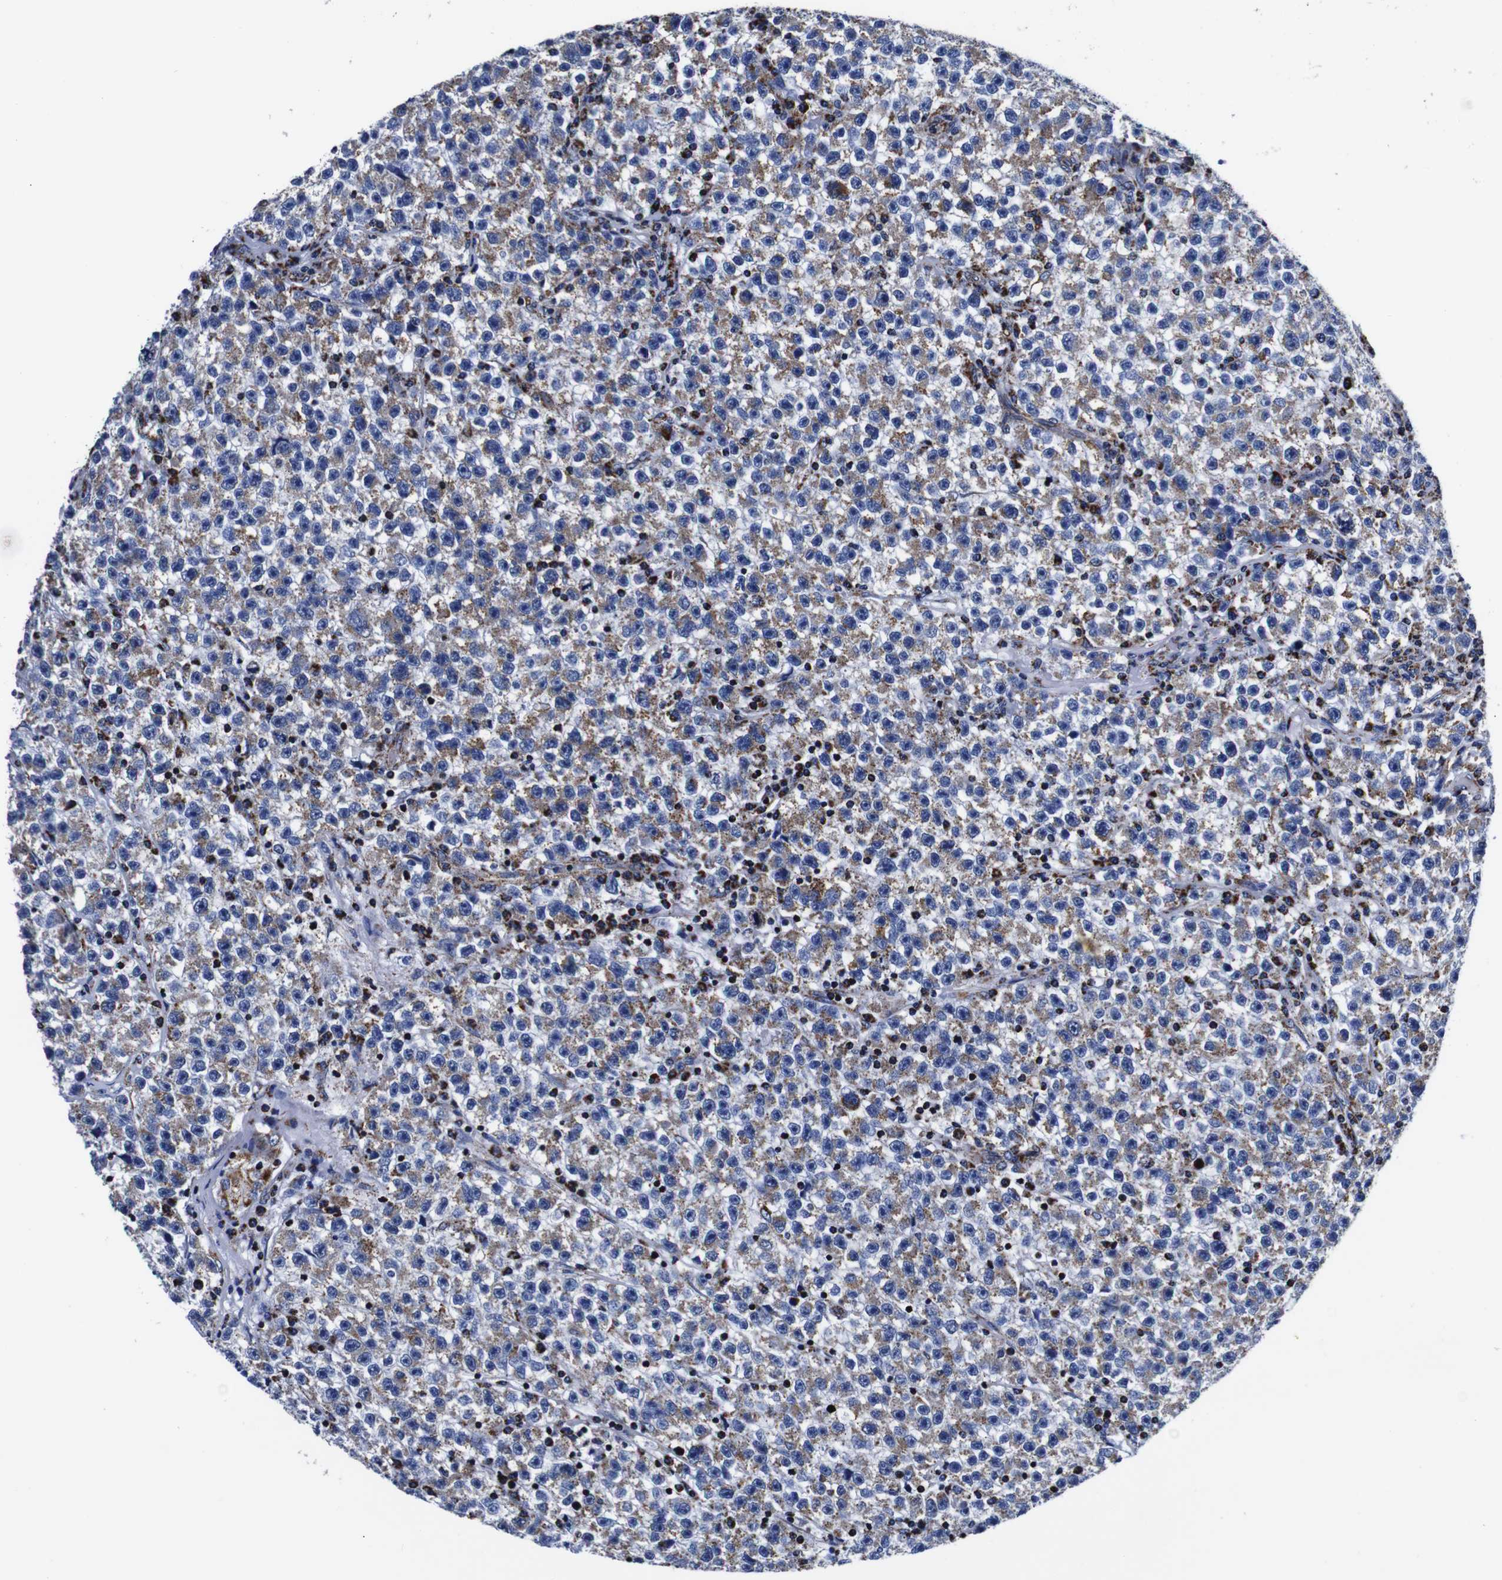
{"staining": {"intensity": "moderate", "quantity": ">75%", "location": "cytoplasmic/membranous"}, "tissue": "testis cancer", "cell_type": "Tumor cells", "image_type": "cancer", "snomed": [{"axis": "morphology", "description": "Seminoma, NOS"}, {"axis": "topography", "description": "Testis"}], "caption": "Testis cancer (seminoma) stained for a protein (brown) displays moderate cytoplasmic/membranous positive staining in about >75% of tumor cells.", "gene": "FKBP9", "patient": {"sex": "male", "age": 22}}